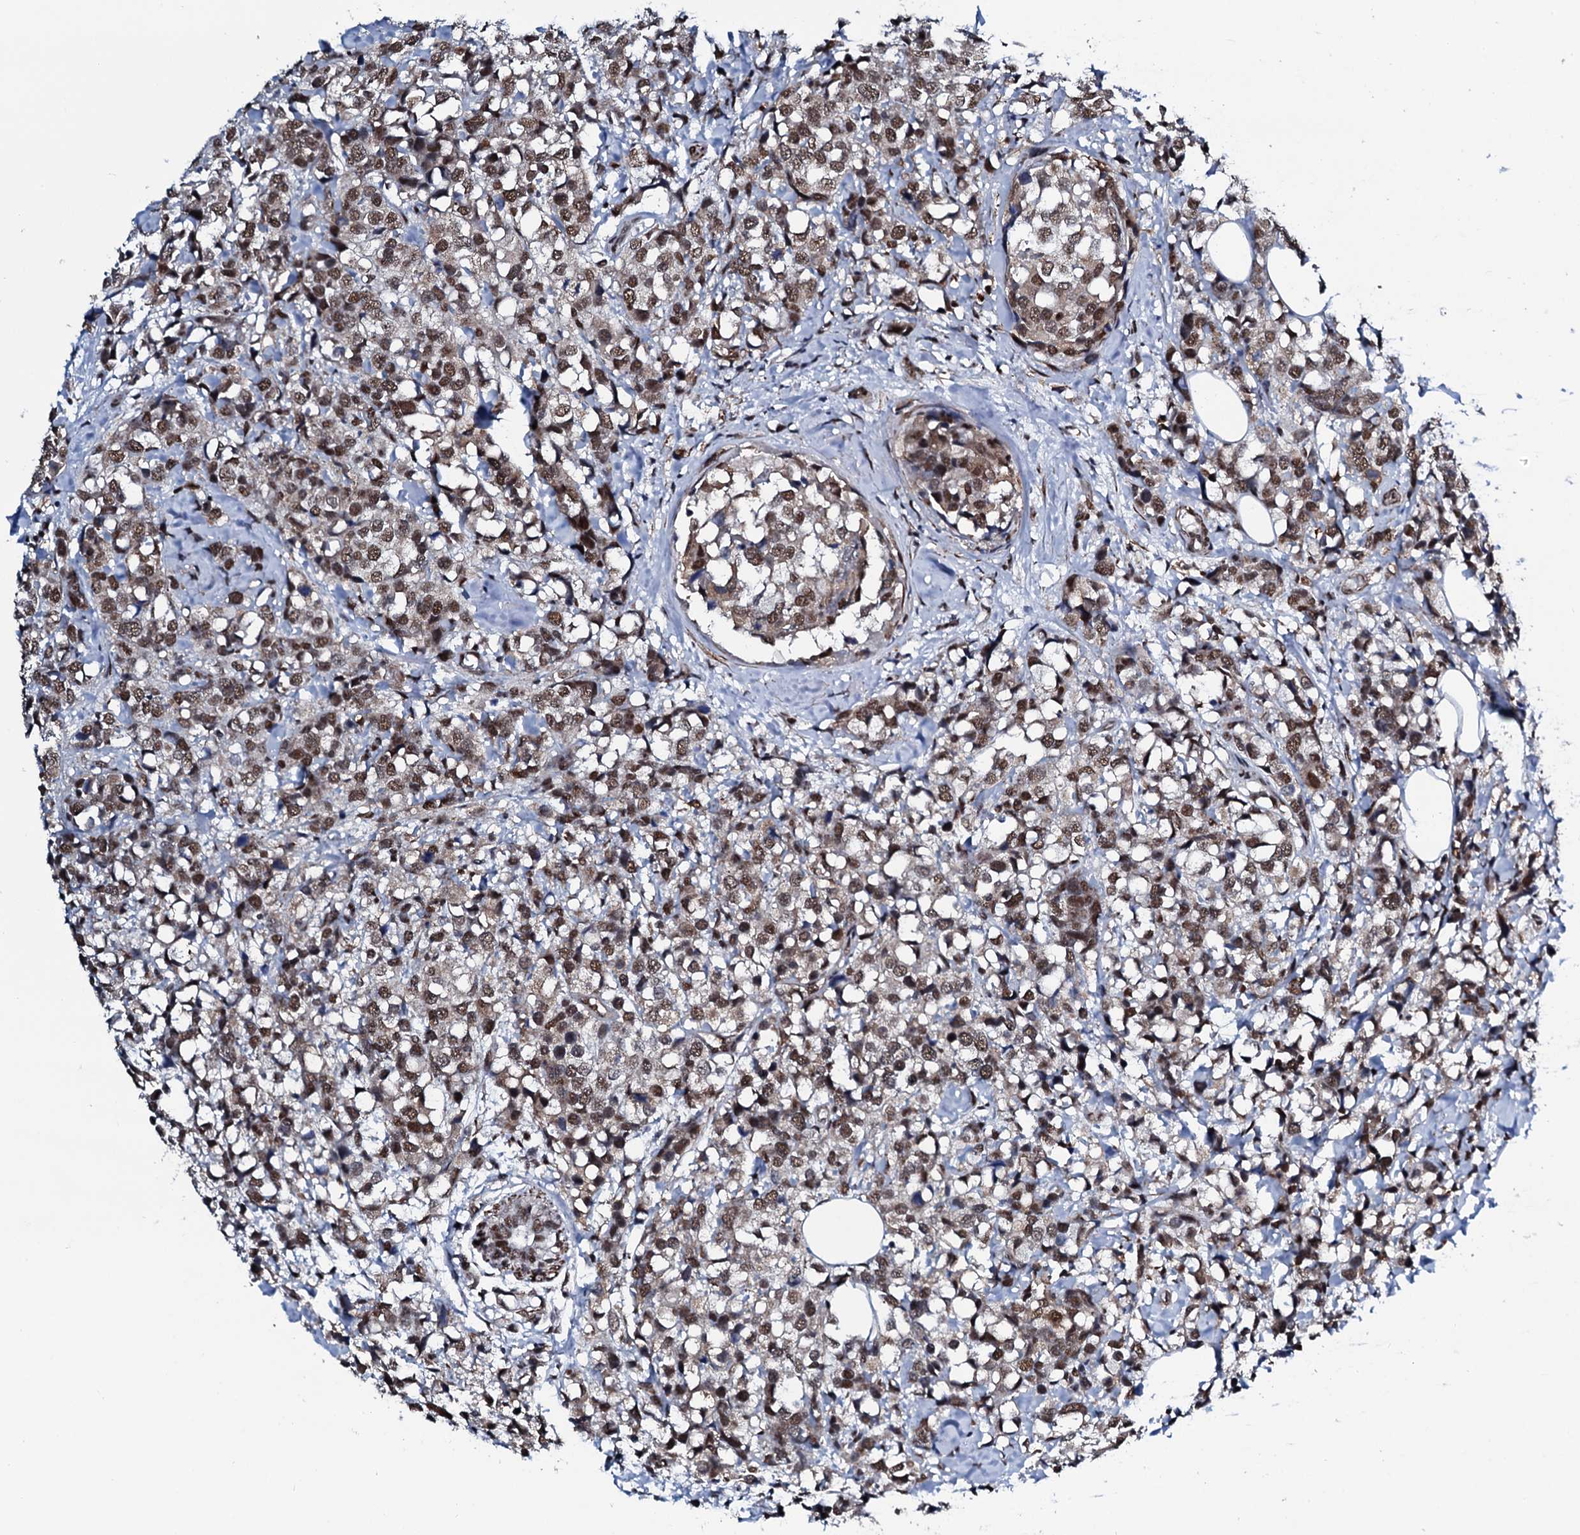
{"staining": {"intensity": "moderate", "quantity": ">75%", "location": "nuclear"}, "tissue": "breast cancer", "cell_type": "Tumor cells", "image_type": "cancer", "snomed": [{"axis": "morphology", "description": "Lobular carcinoma"}, {"axis": "topography", "description": "Breast"}], "caption": "Tumor cells reveal medium levels of moderate nuclear staining in about >75% of cells in lobular carcinoma (breast).", "gene": "CWC15", "patient": {"sex": "female", "age": 59}}